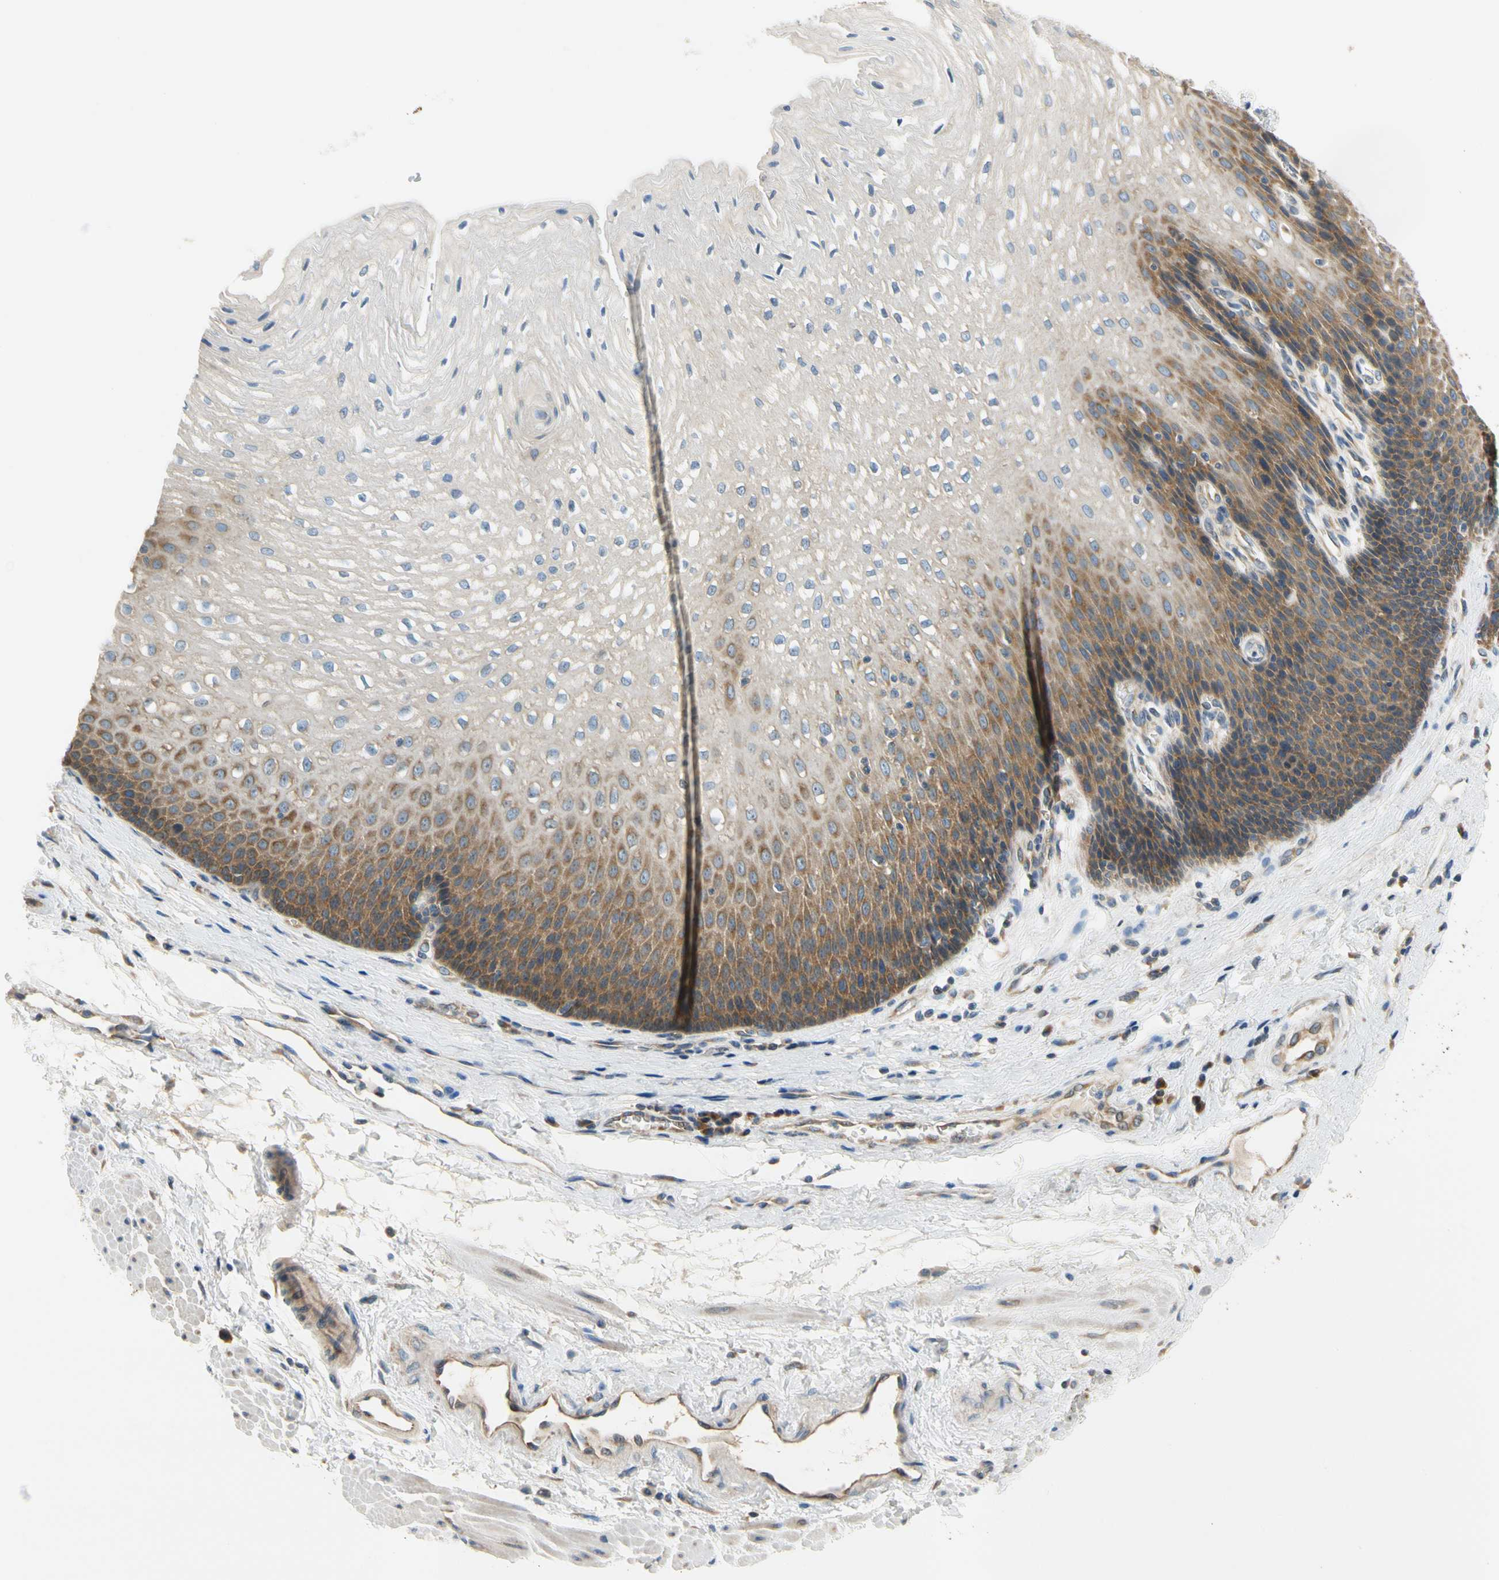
{"staining": {"intensity": "moderate", "quantity": "<25%", "location": "cytoplasmic/membranous"}, "tissue": "esophagus", "cell_type": "Squamous epithelial cells", "image_type": "normal", "snomed": [{"axis": "morphology", "description": "Normal tissue, NOS"}, {"axis": "topography", "description": "Esophagus"}], "caption": "Human esophagus stained for a protein (brown) reveals moderate cytoplasmic/membranous positive expression in approximately <25% of squamous epithelial cells.", "gene": "LRRC47", "patient": {"sex": "male", "age": 48}}